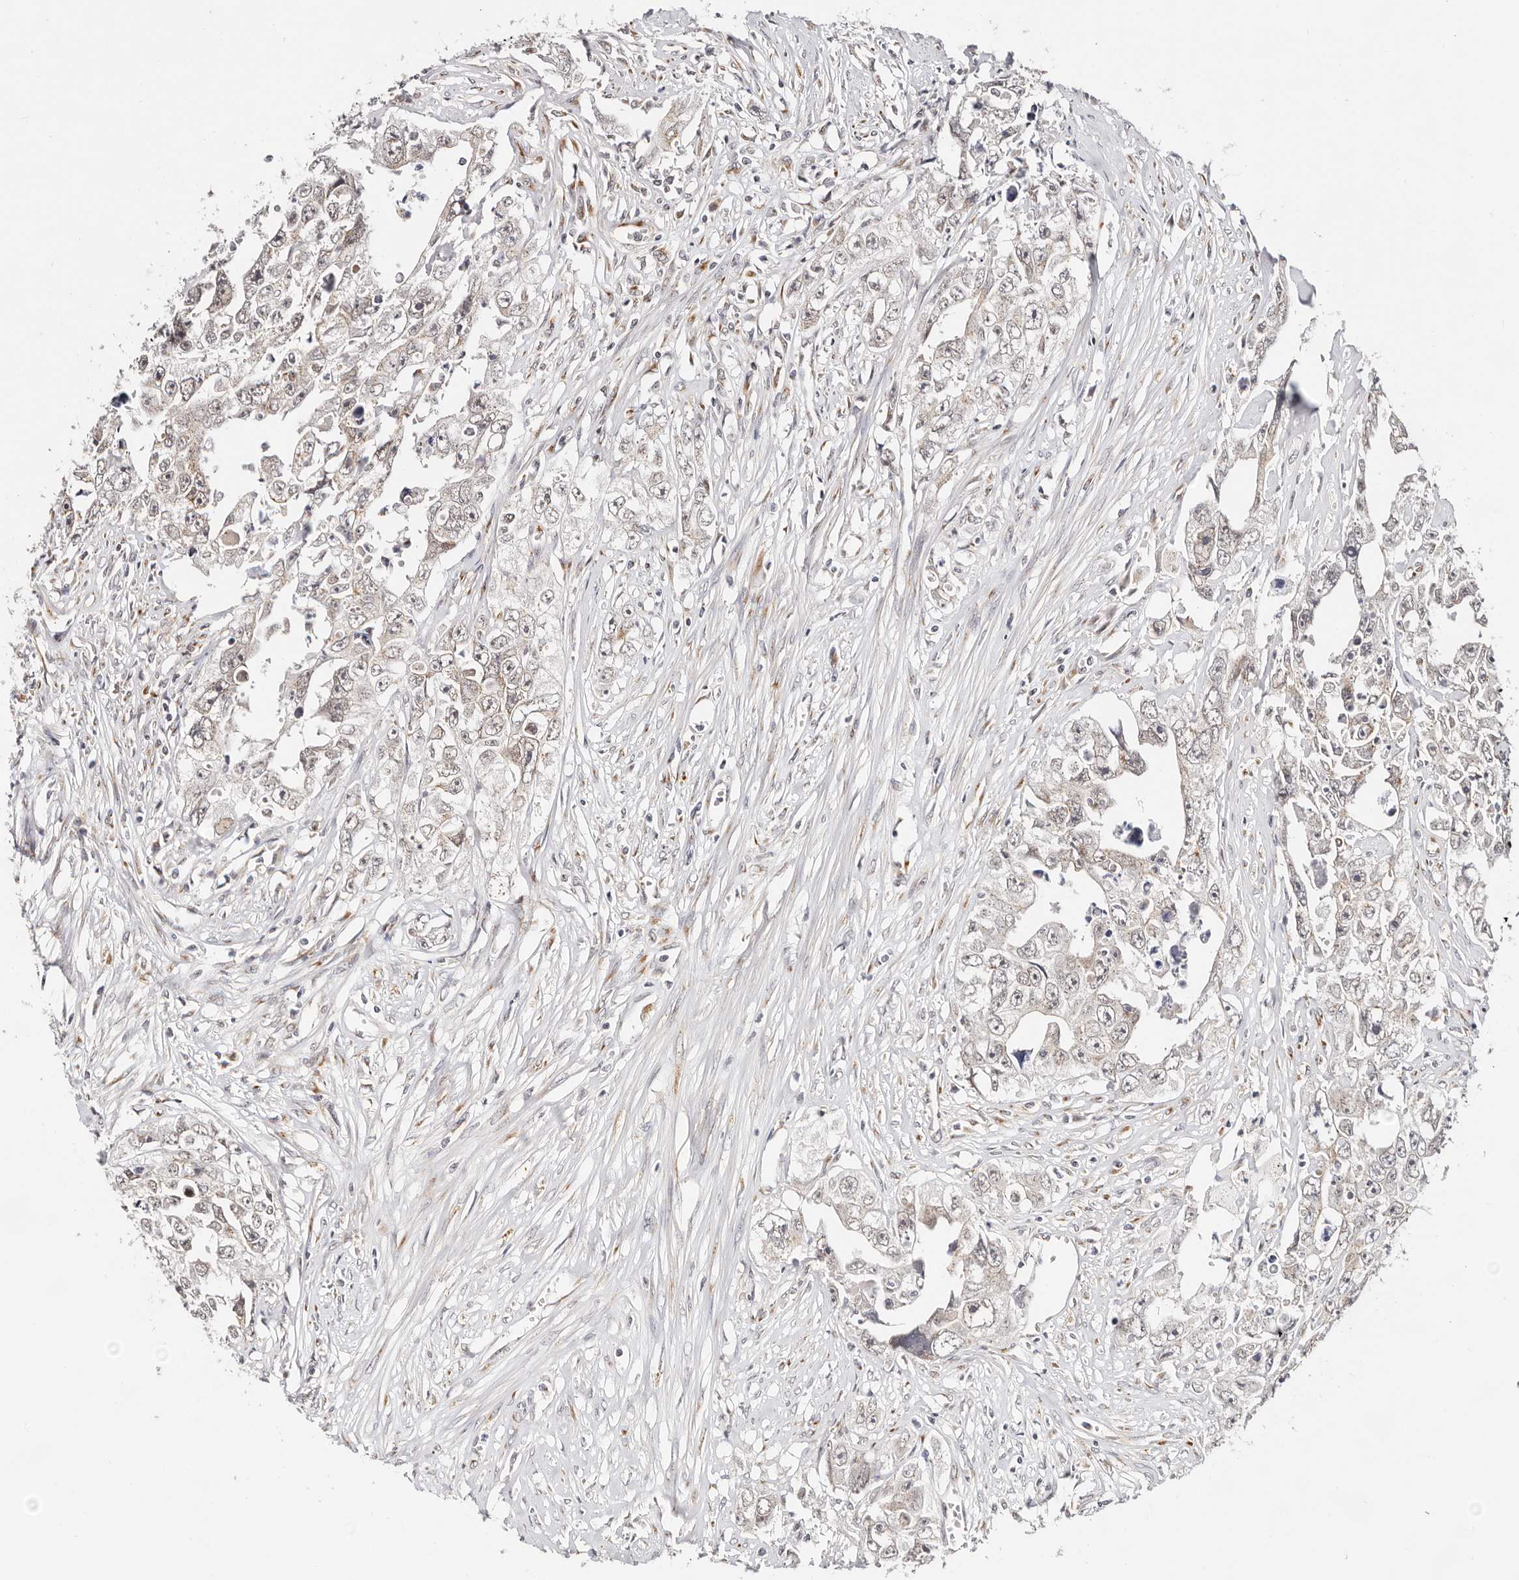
{"staining": {"intensity": "negative", "quantity": "none", "location": "none"}, "tissue": "testis cancer", "cell_type": "Tumor cells", "image_type": "cancer", "snomed": [{"axis": "morphology", "description": "Seminoma, NOS"}, {"axis": "morphology", "description": "Carcinoma, Embryonal, NOS"}, {"axis": "topography", "description": "Testis"}], "caption": "Seminoma (testis) stained for a protein using immunohistochemistry exhibits no staining tumor cells.", "gene": "VIPAS39", "patient": {"sex": "male", "age": 43}}